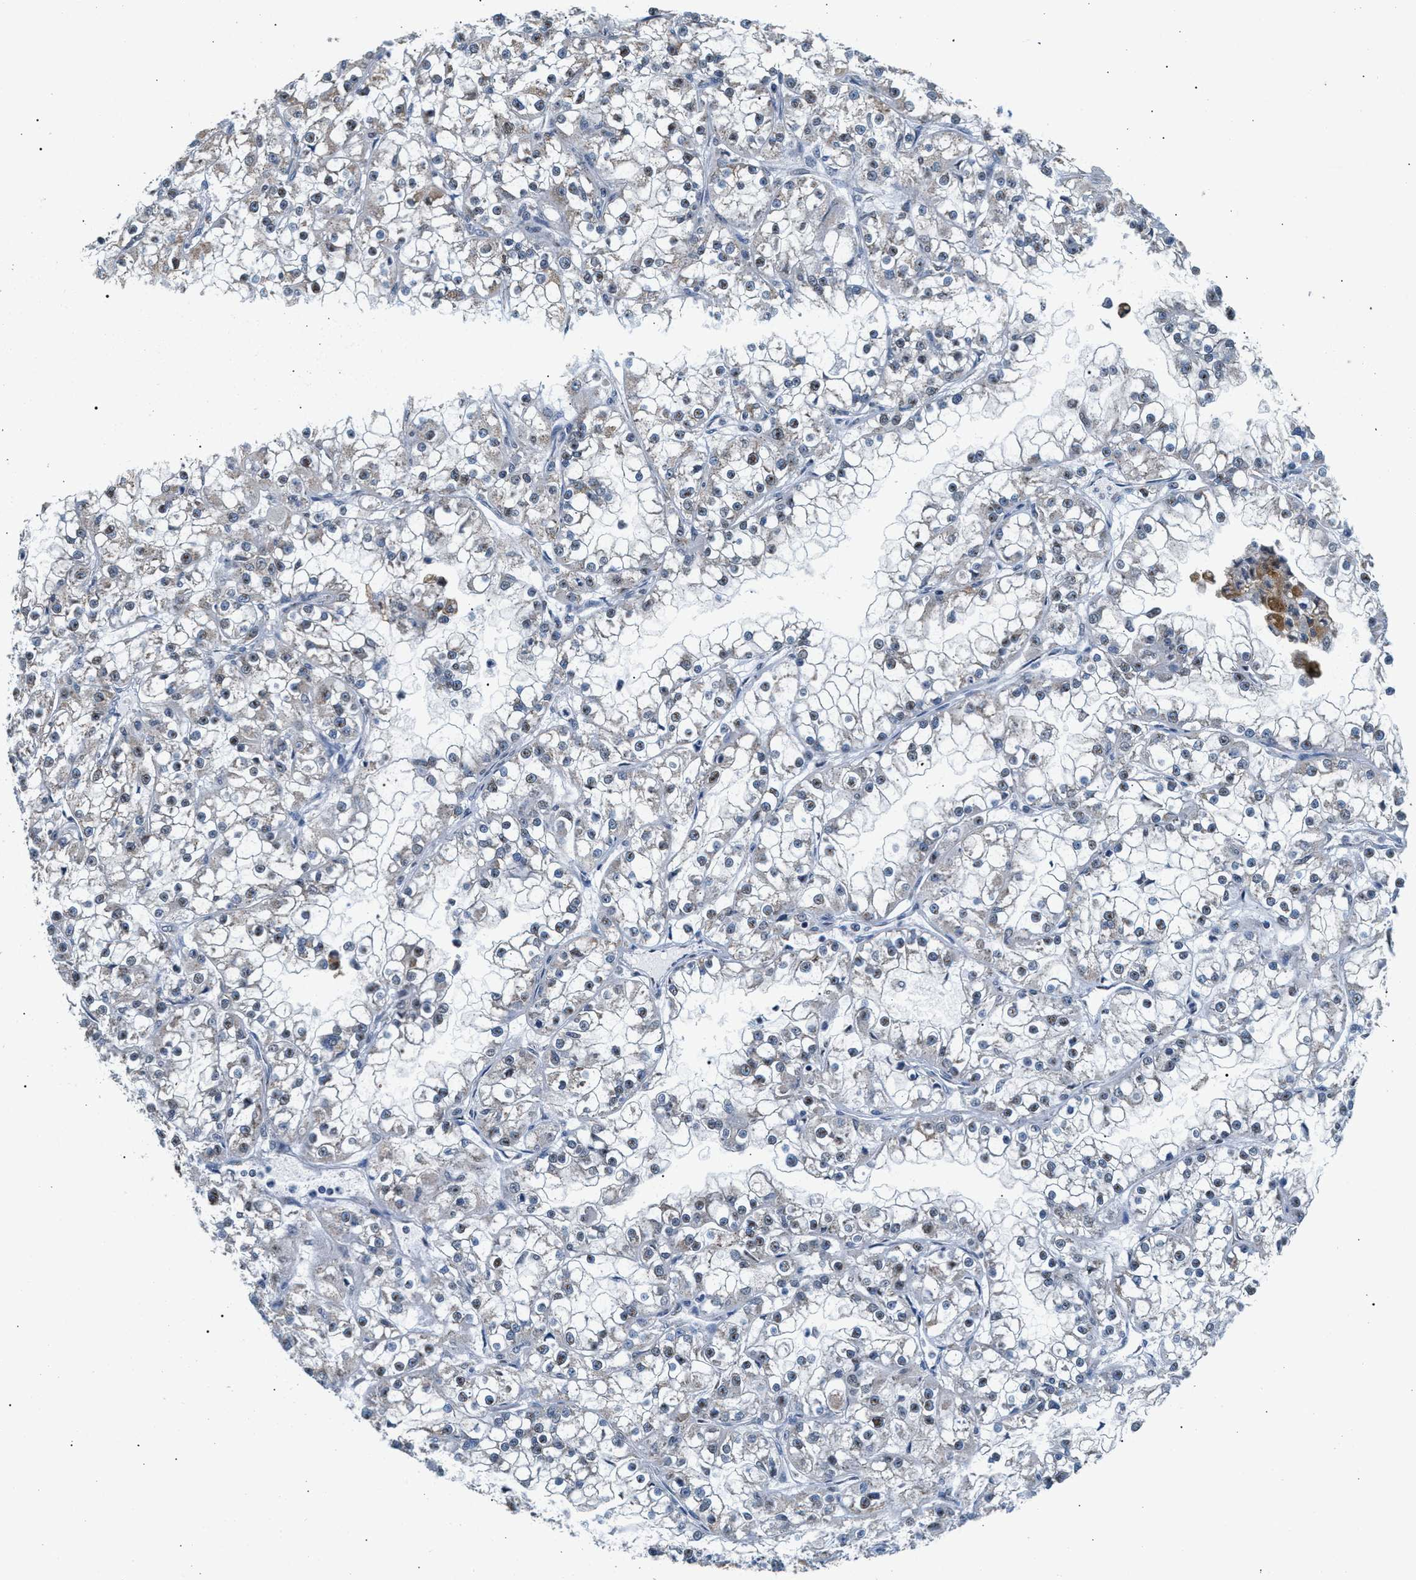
{"staining": {"intensity": "weak", "quantity": "25%-75%", "location": "nuclear"}, "tissue": "renal cancer", "cell_type": "Tumor cells", "image_type": "cancer", "snomed": [{"axis": "morphology", "description": "Adenocarcinoma, NOS"}, {"axis": "topography", "description": "Kidney"}], "caption": "This is an image of immunohistochemistry (IHC) staining of renal adenocarcinoma, which shows weak positivity in the nuclear of tumor cells.", "gene": "KCNMB2", "patient": {"sex": "female", "age": 52}}